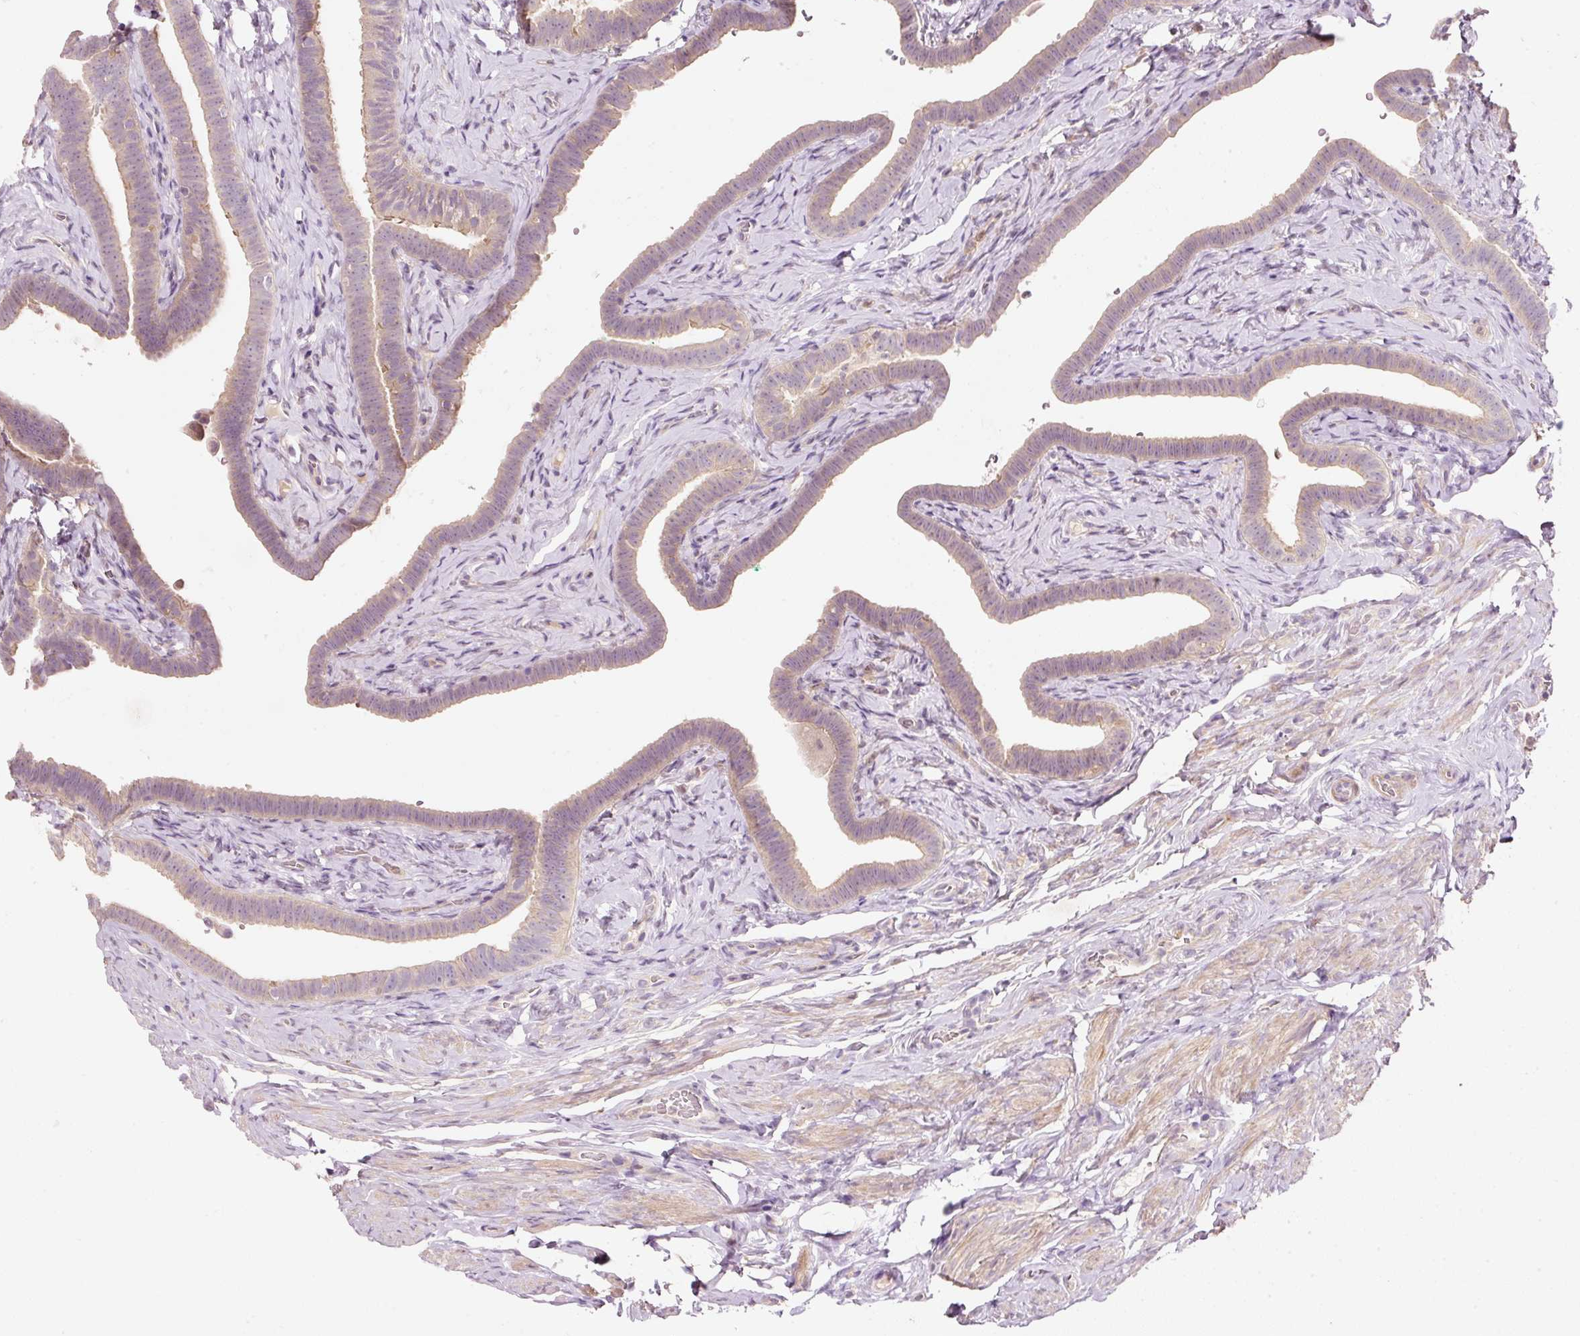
{"staining": {"intensity": "moderate", "quantity": "25%-75%", "location": "cytoplasmic/membranous"}, "tissue": "fallopian tube", "cell_type": "Glandular cells", "image_type": "normal", "snomed": [{"axis": "morphology", "description": "Normal tissue, NOS"}, {"axis": "topography", "description": "Fallopian tube"}], "caption": "IHC photomicrograph of unremarkable human fallopian tube stained for a protein (brown), which demonstrates medium levels of moderate cytoplasmic/membranous positivity in approximately 25%-75% of glandular cells.", "gene": "TIRAP", "patient": {"sex": "female", "age": 69}}